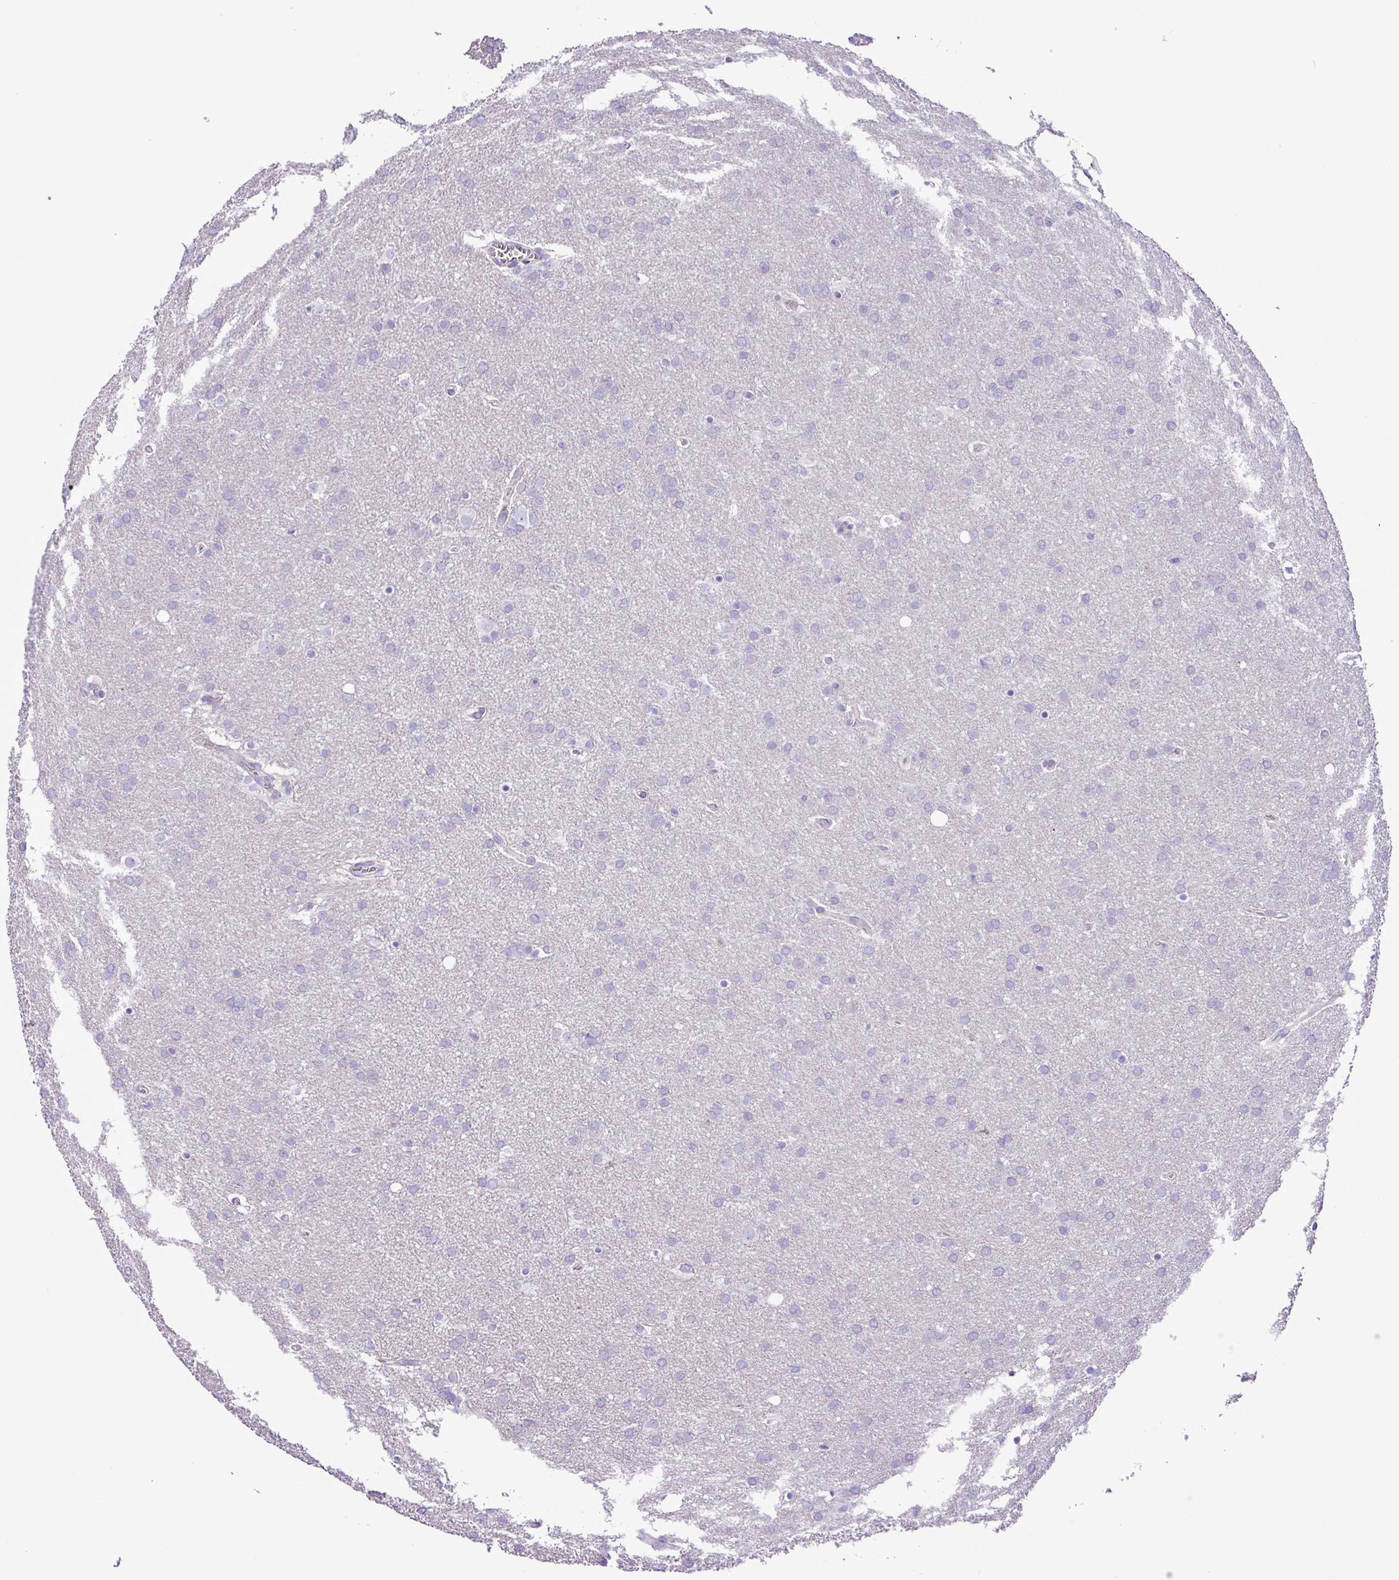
{"staining": {"intensity": "negative", "quantity": "none", "location": "none"}, "tissue": "glioma", "cell_type": "Tumor cells", "image_type": "cancer", "snomed": [{"axis": "morphology", "description": "Glioma, malignant, Low grade"}, {"axis": "topography", "description": "Brain"}], "caption": "The image reveals no significant positivity in tumor cells of glioma.", "gene": "ZNF334", "patient": {"sex": "female", "age": 32}}